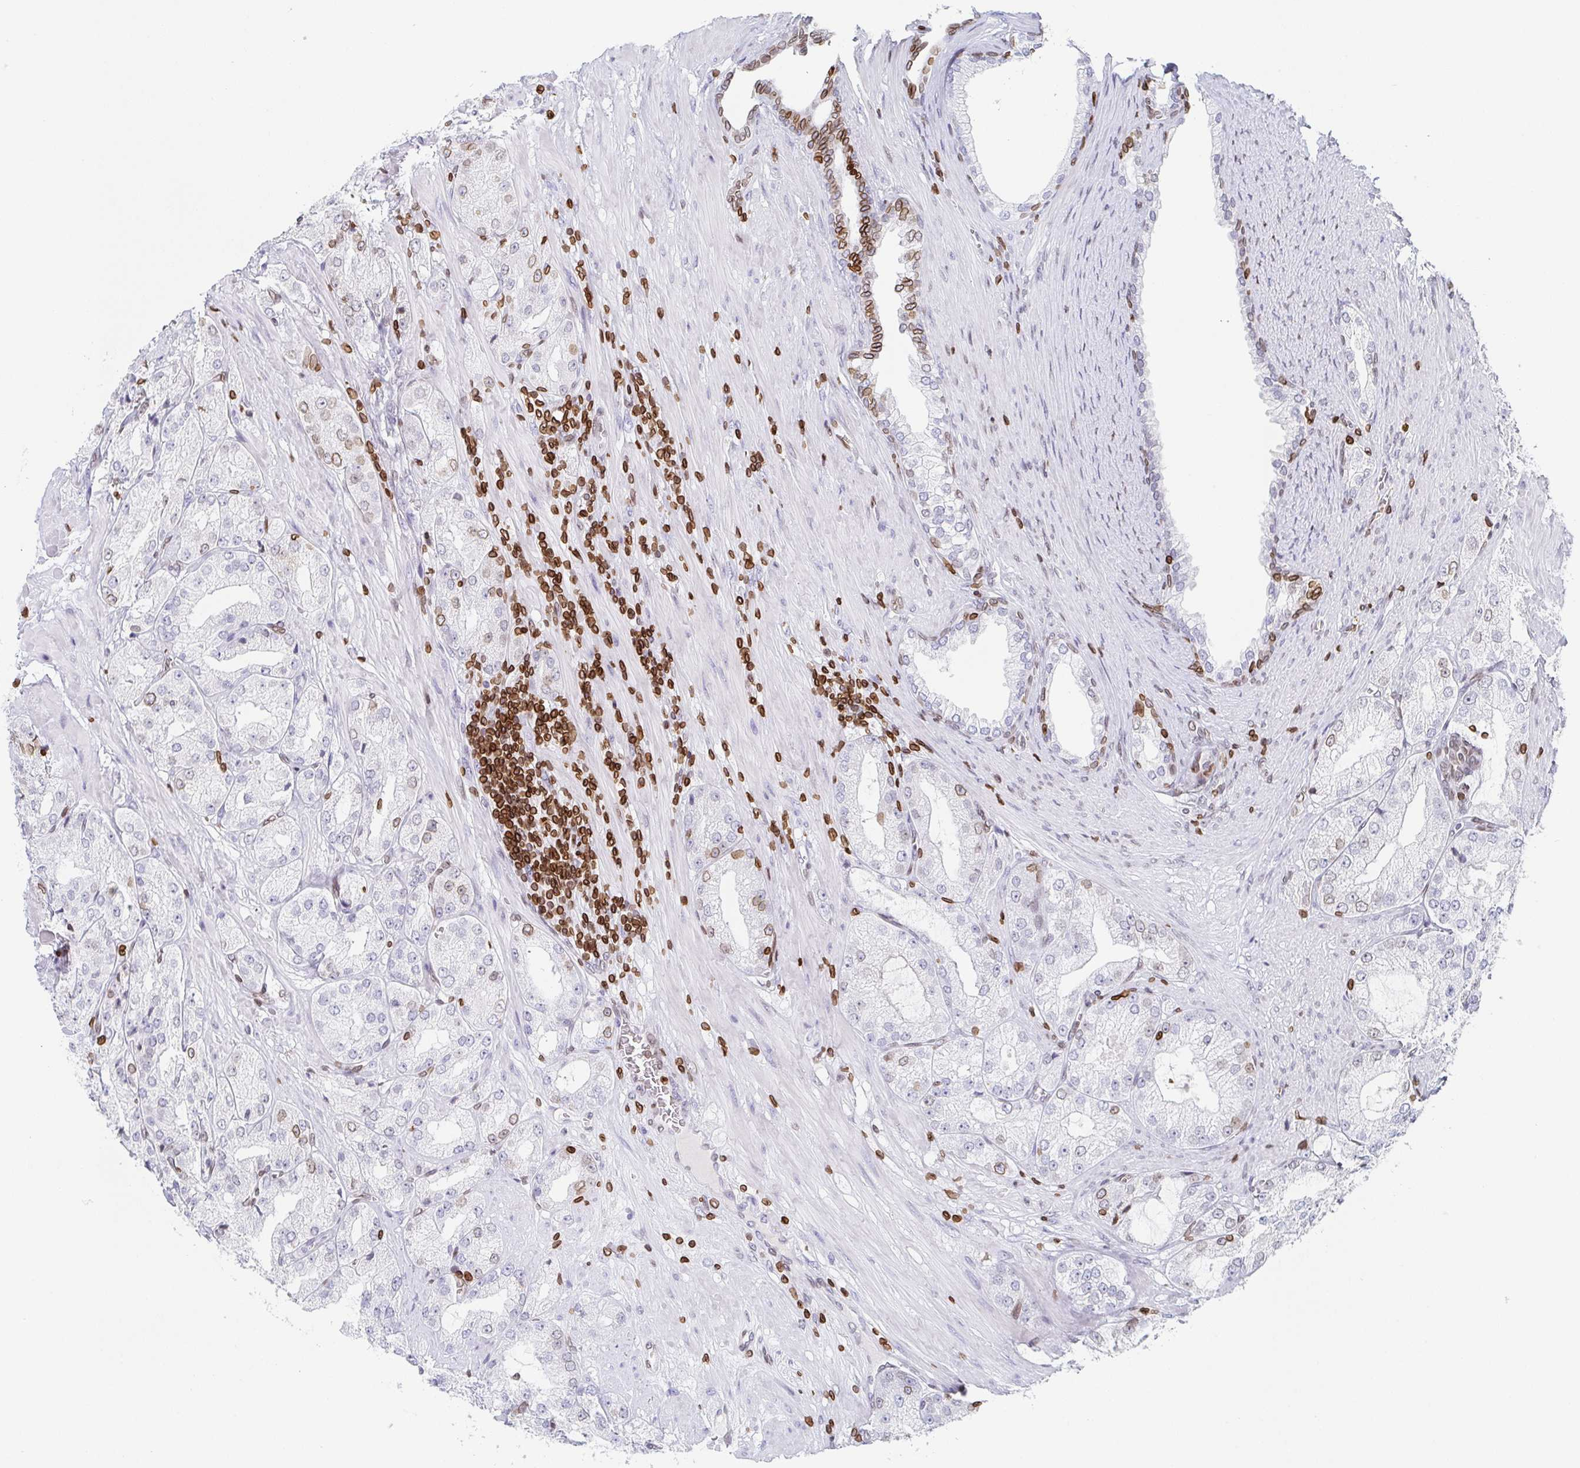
{"staining": {"intensity": "weak", "quantity": "<25%", "location": "cytoplasmic/membranous,nuclear"}, "tissue": "prostate cancer", "cell_type": "Tumor cells", "image_type": "cancer", "snomed": [{"axis": "morphology", "description": "Adenocarcinoma, High grade"}, {"axis": "topography", "description": "Prostate"}], "caption": "Immunohistochemistry histopathology image of neoplastic tissue: human prostate cancer stained with DAB exhibits no significant protein staining in tumor cells. Brightfield microscopy of immunohistochemistry stained with DAB (brown) and hematoxylin (blue), captured at high magnification.", "gene": "BTBD7", "patient": {"sex": "male", "age": 68}}